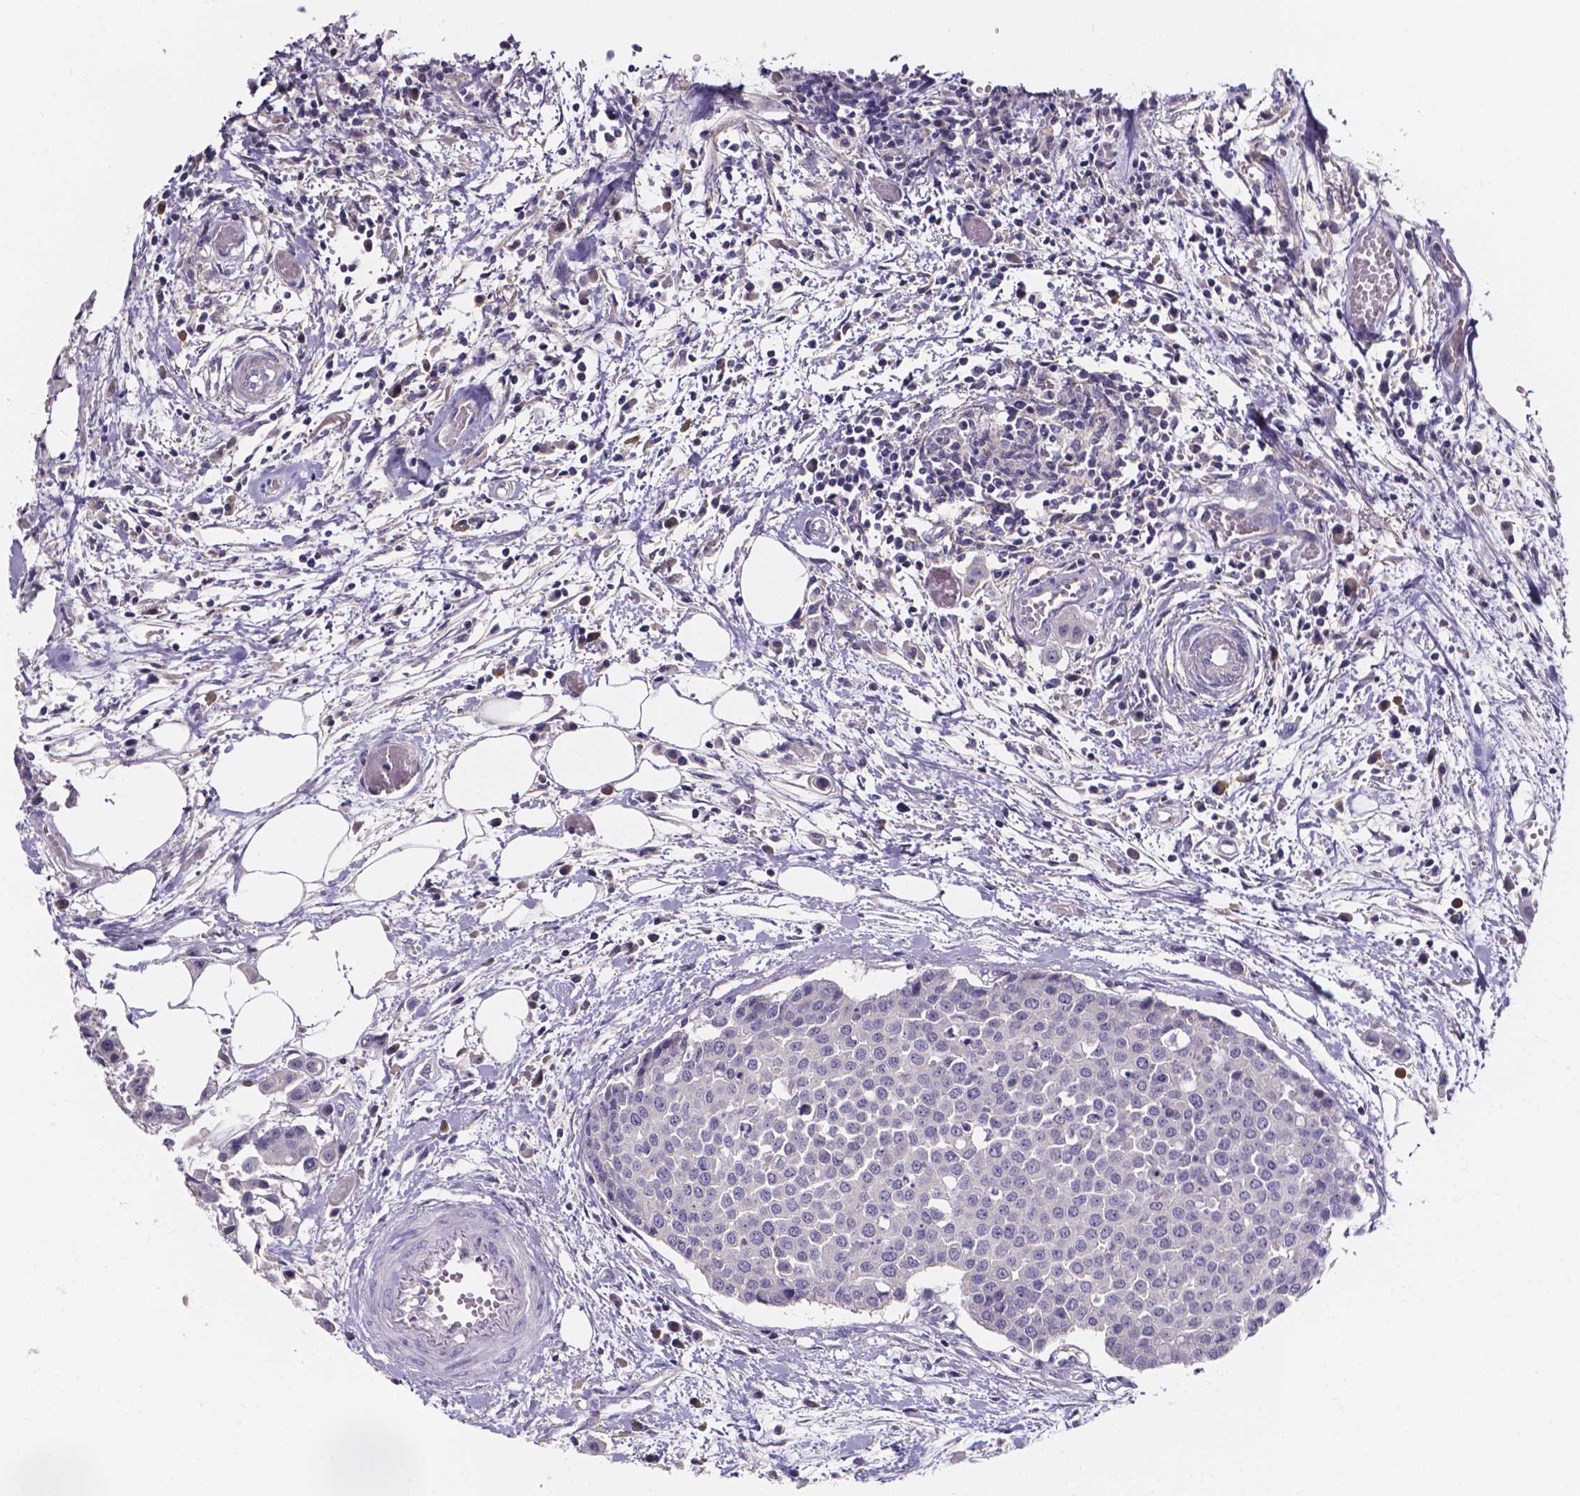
{"staining": {"intensity": "negative", "quantity": "none", "location": "none"}, "tissue": "carcinoid", "cell_type": "Tumor cells", "image_type": "cancer", "snomed": [{"axis": "morphology", "description": "Carcinoid, malignant, NOS"}, {"axis": "topography", "description": "Colon"}], "caption": "A histopathology image of human malignant carcinoid is negative for staining in tumor cells.", "gene": "SPOCD1", "patient": {"sex": "male", "age": 81}}